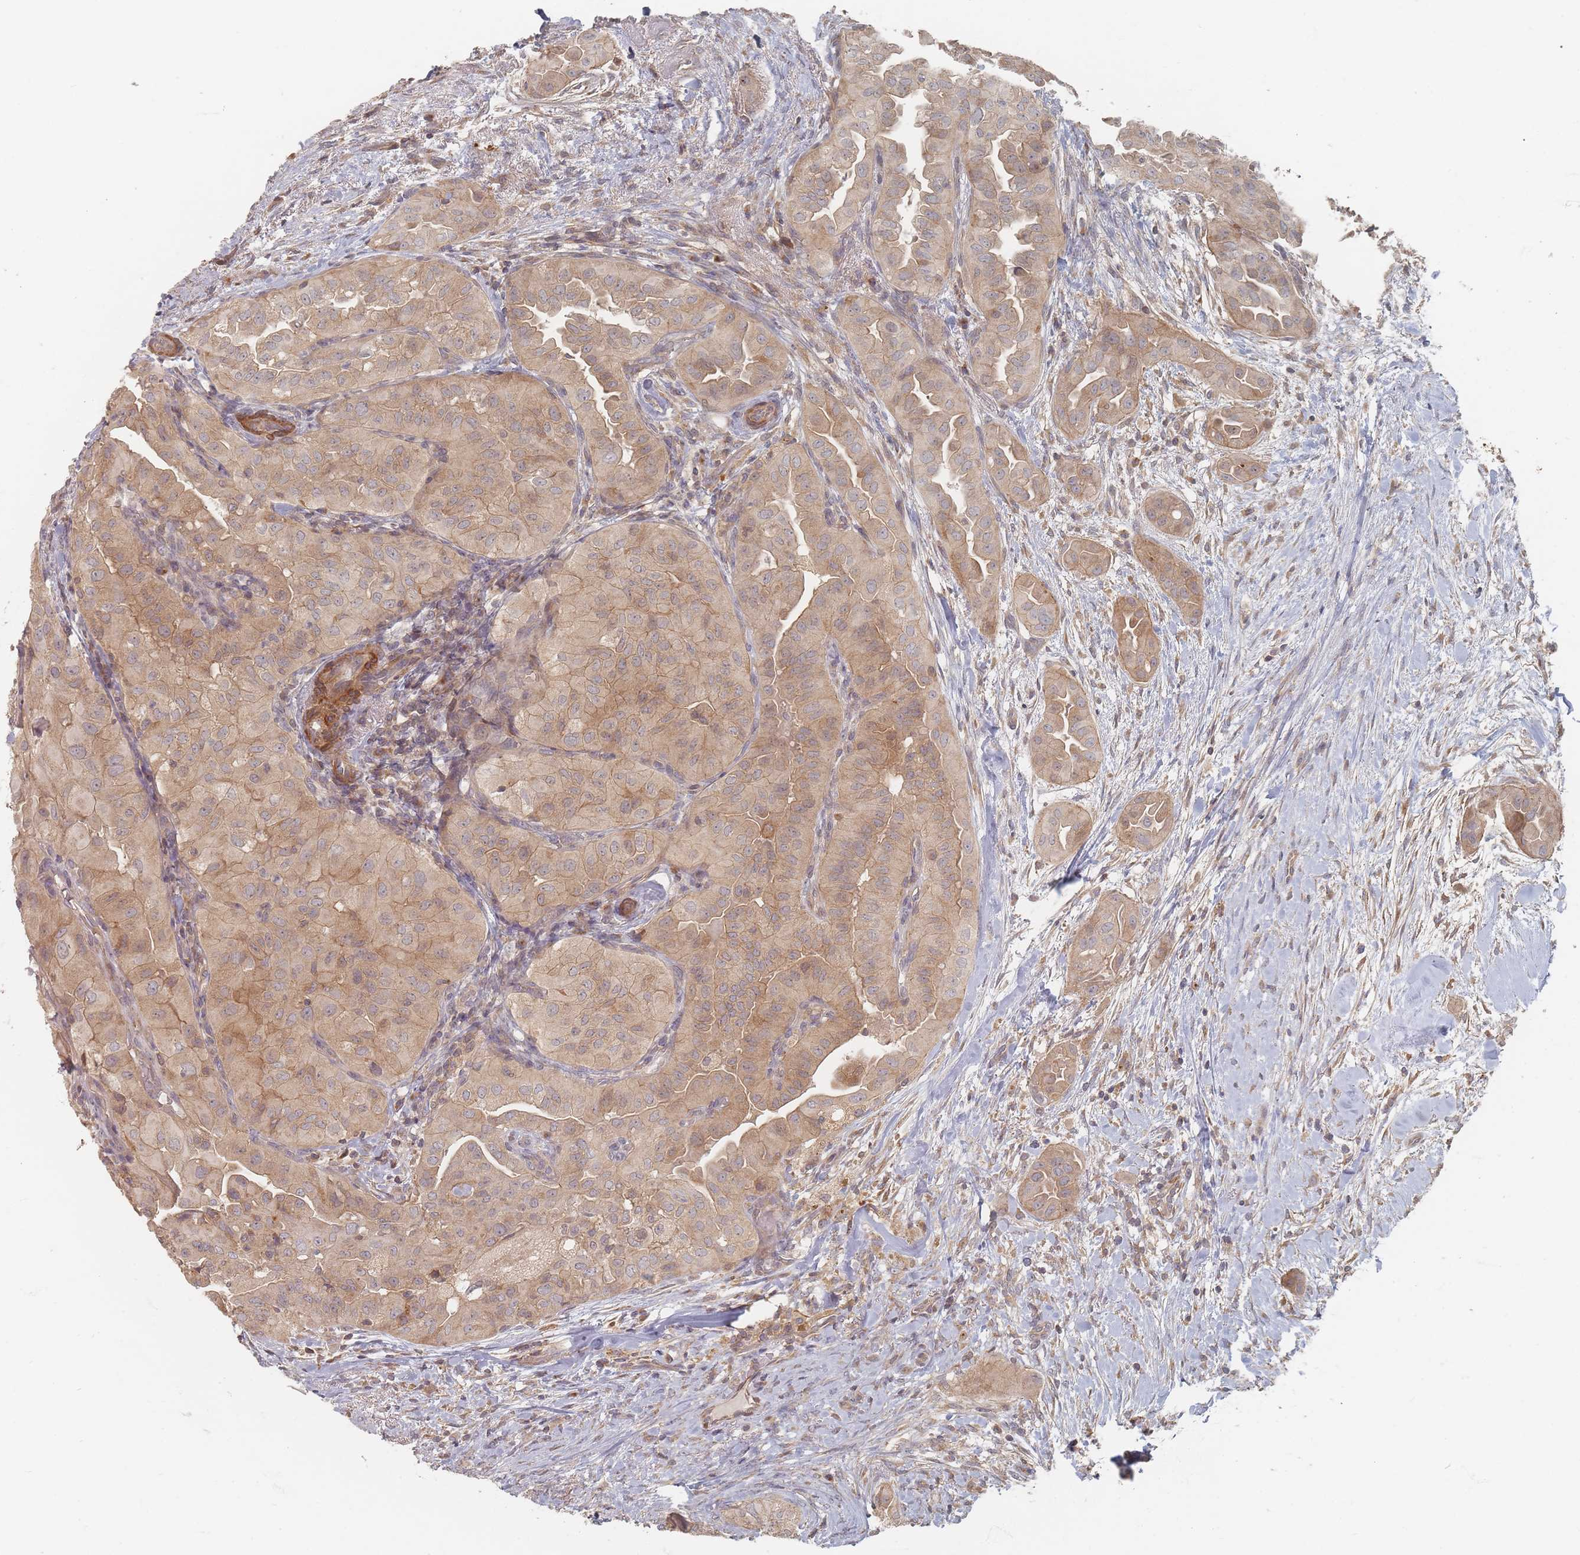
{"staining": {"intensity": "moderate", "quantity": ">75%", "location": "cytoplasmic/membranous"}, "tissue": "thyroid cancer", "cell_type": "Tumor cells", "image_type": "cancer", "snomed": [{"axis": "morphology", "description": "Normal tissue, NOS"}, {"axis": "morphology", "description": "Papillary adenocarcinoma, NOS"}, {"axis": "topography", "description": "Thyroid gland"}], "caption": "Moderate cytoplasmic/membranous expression for a protein is appreciated in about >75% of tumor cells of thyroid papillary adenocarcinoma using immunohistochemistry.", "gene": "GLE1", "patient": {"sex": "female", "age": 59}}